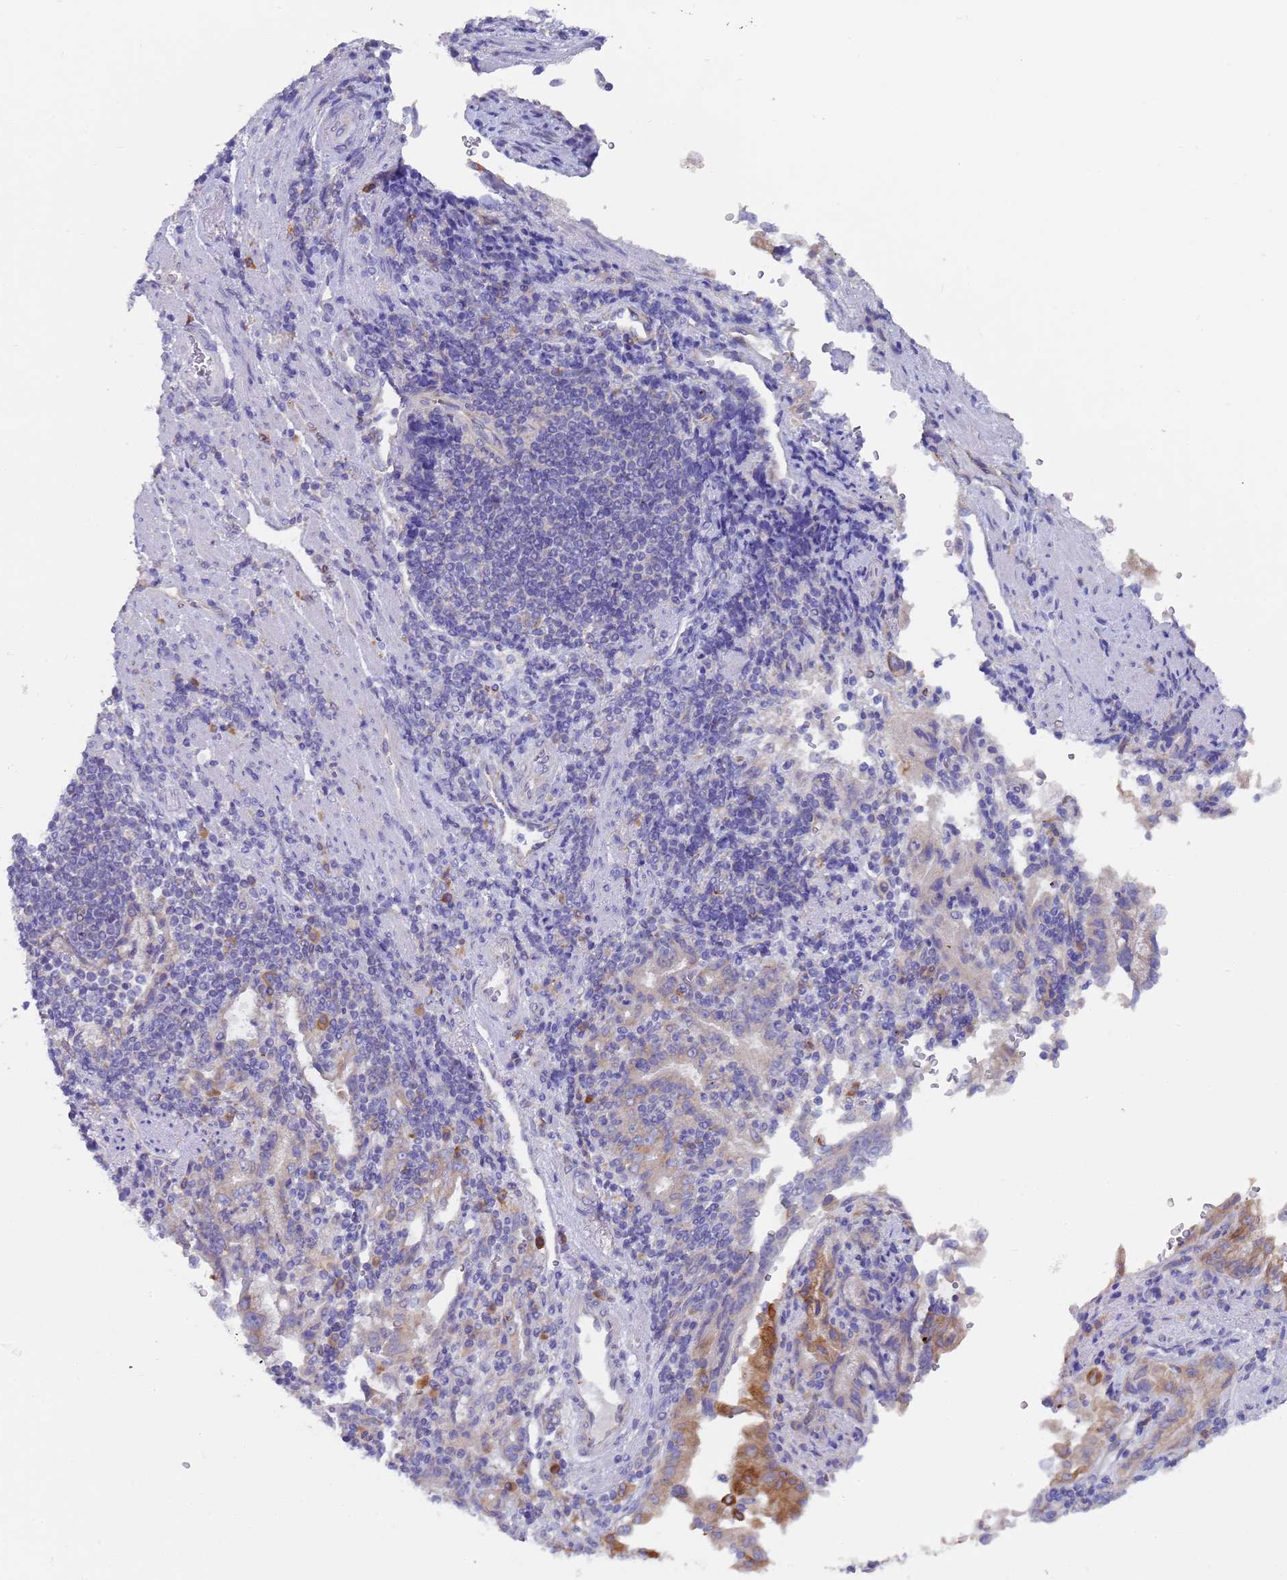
{"staining": {"intensity": "weak", "quantity": "<25%", "location": "cytoplasmic/membranous"}, "tissue": "stomach cancer", "cell_type": "Tumor cells", "image_type": "cancer", "snomed": [{"axis": "morphology", "description": "Adenocarcinoma, NOS"}, {"axis": "topography", "description": "Stomach"}], "caption": "Immunohistochemistry photomicrograph of neoplastic tissue: adenocarcinoma (stomach) stained with DAB displays no significant protein positivity in tumor cells.", "gene": "ZNF844", "patient": {"sex": "male", "age": 62}}